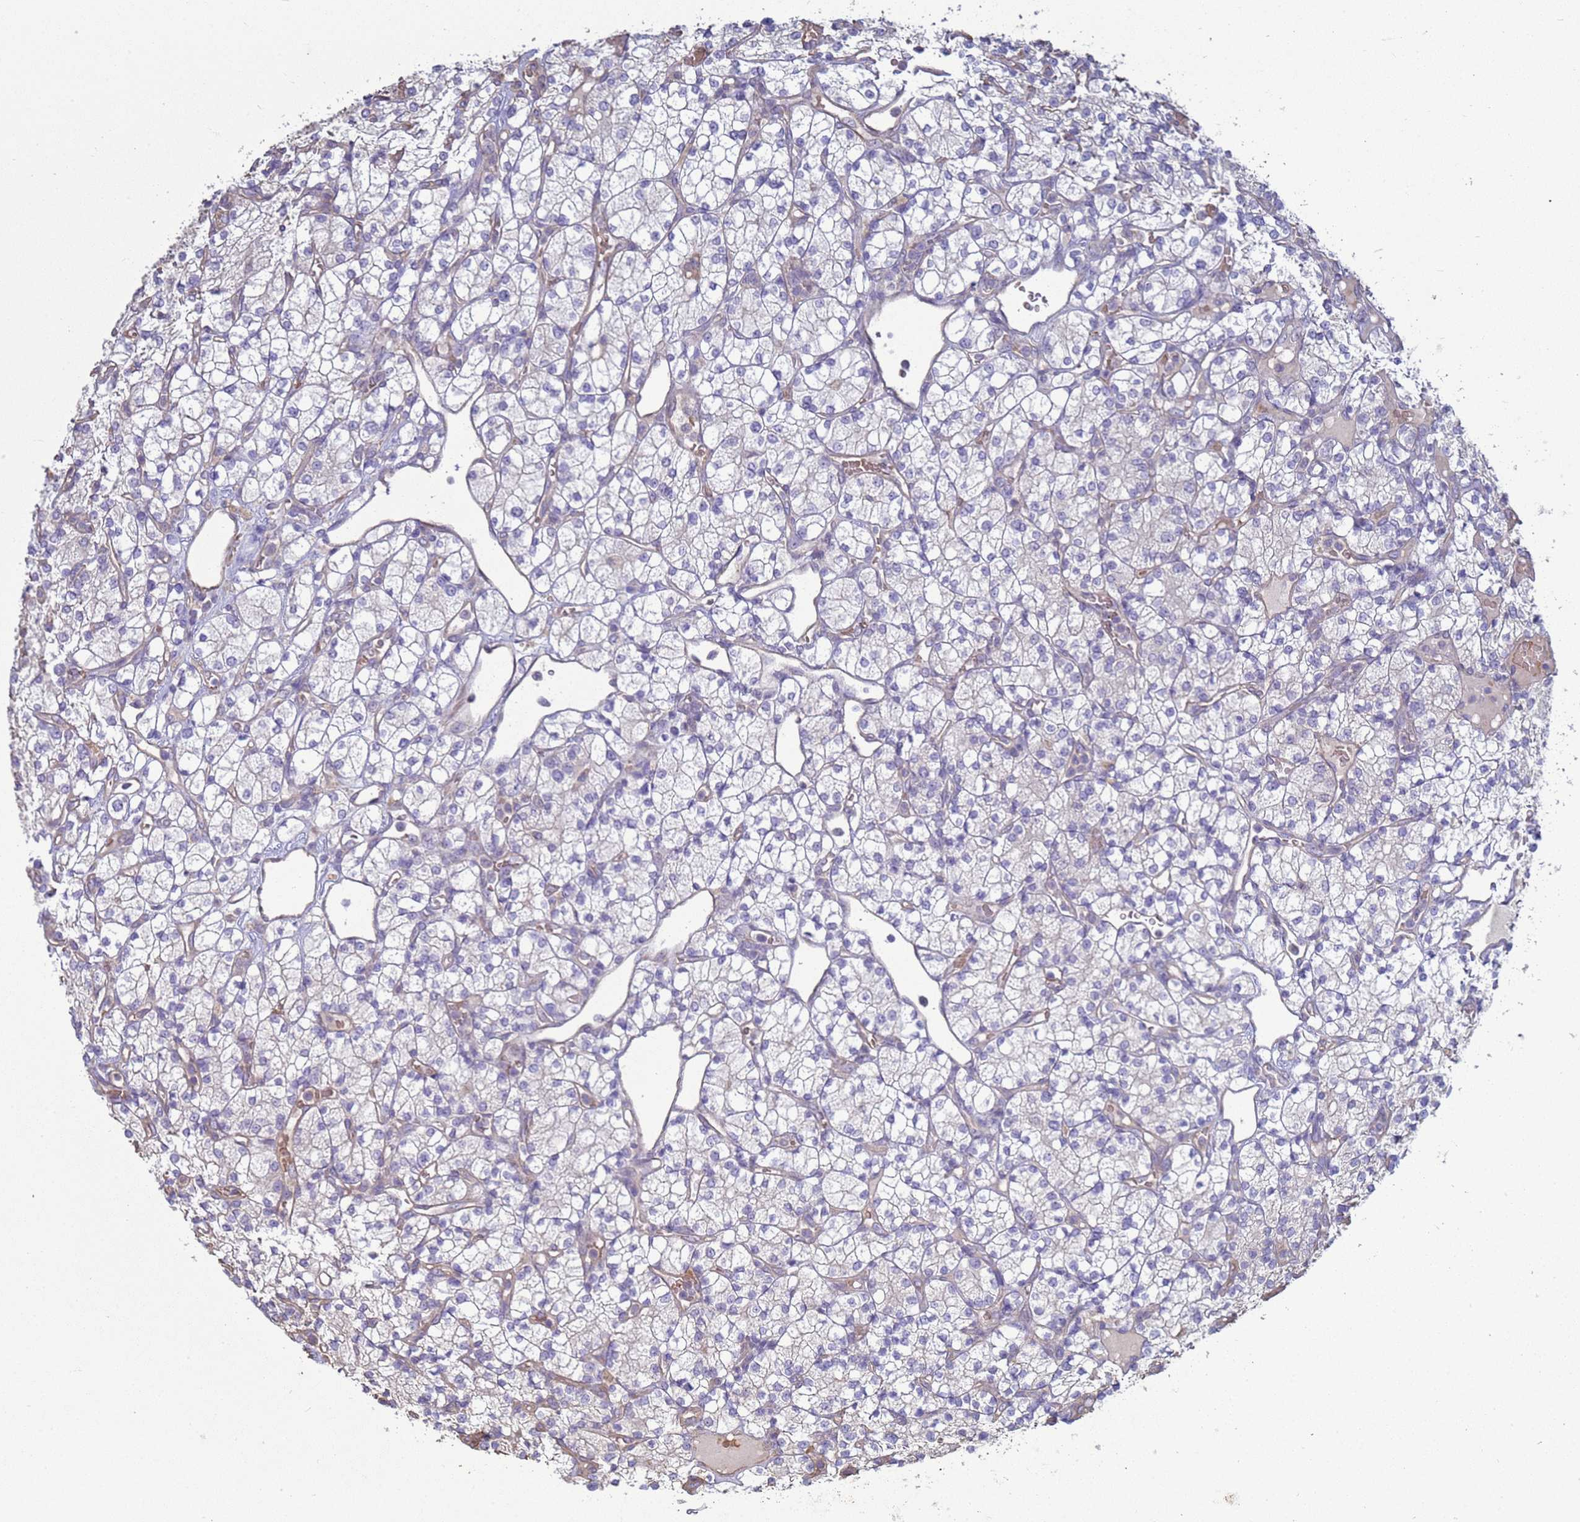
{"staining": {"intensity": "negative", "quantity": "none", "location": "none"}, "tissue": "renal cancer", "cell_type": "Tumor cells", "image_type": "cancer", "snomed": [{"axis": "morphology", "description": "Adenocarcinoma, NOS"}, {"axis": "topography", "description": "Kidney"}], "caption": "Immunohistochemical staining of human renal adenocarcinoma reveals no significant staining in tumor cells. (IHC, brightfield microscopy, high magnification).", "gene": "SGIP1", "patient": {"sex": "male", "age": 77}}